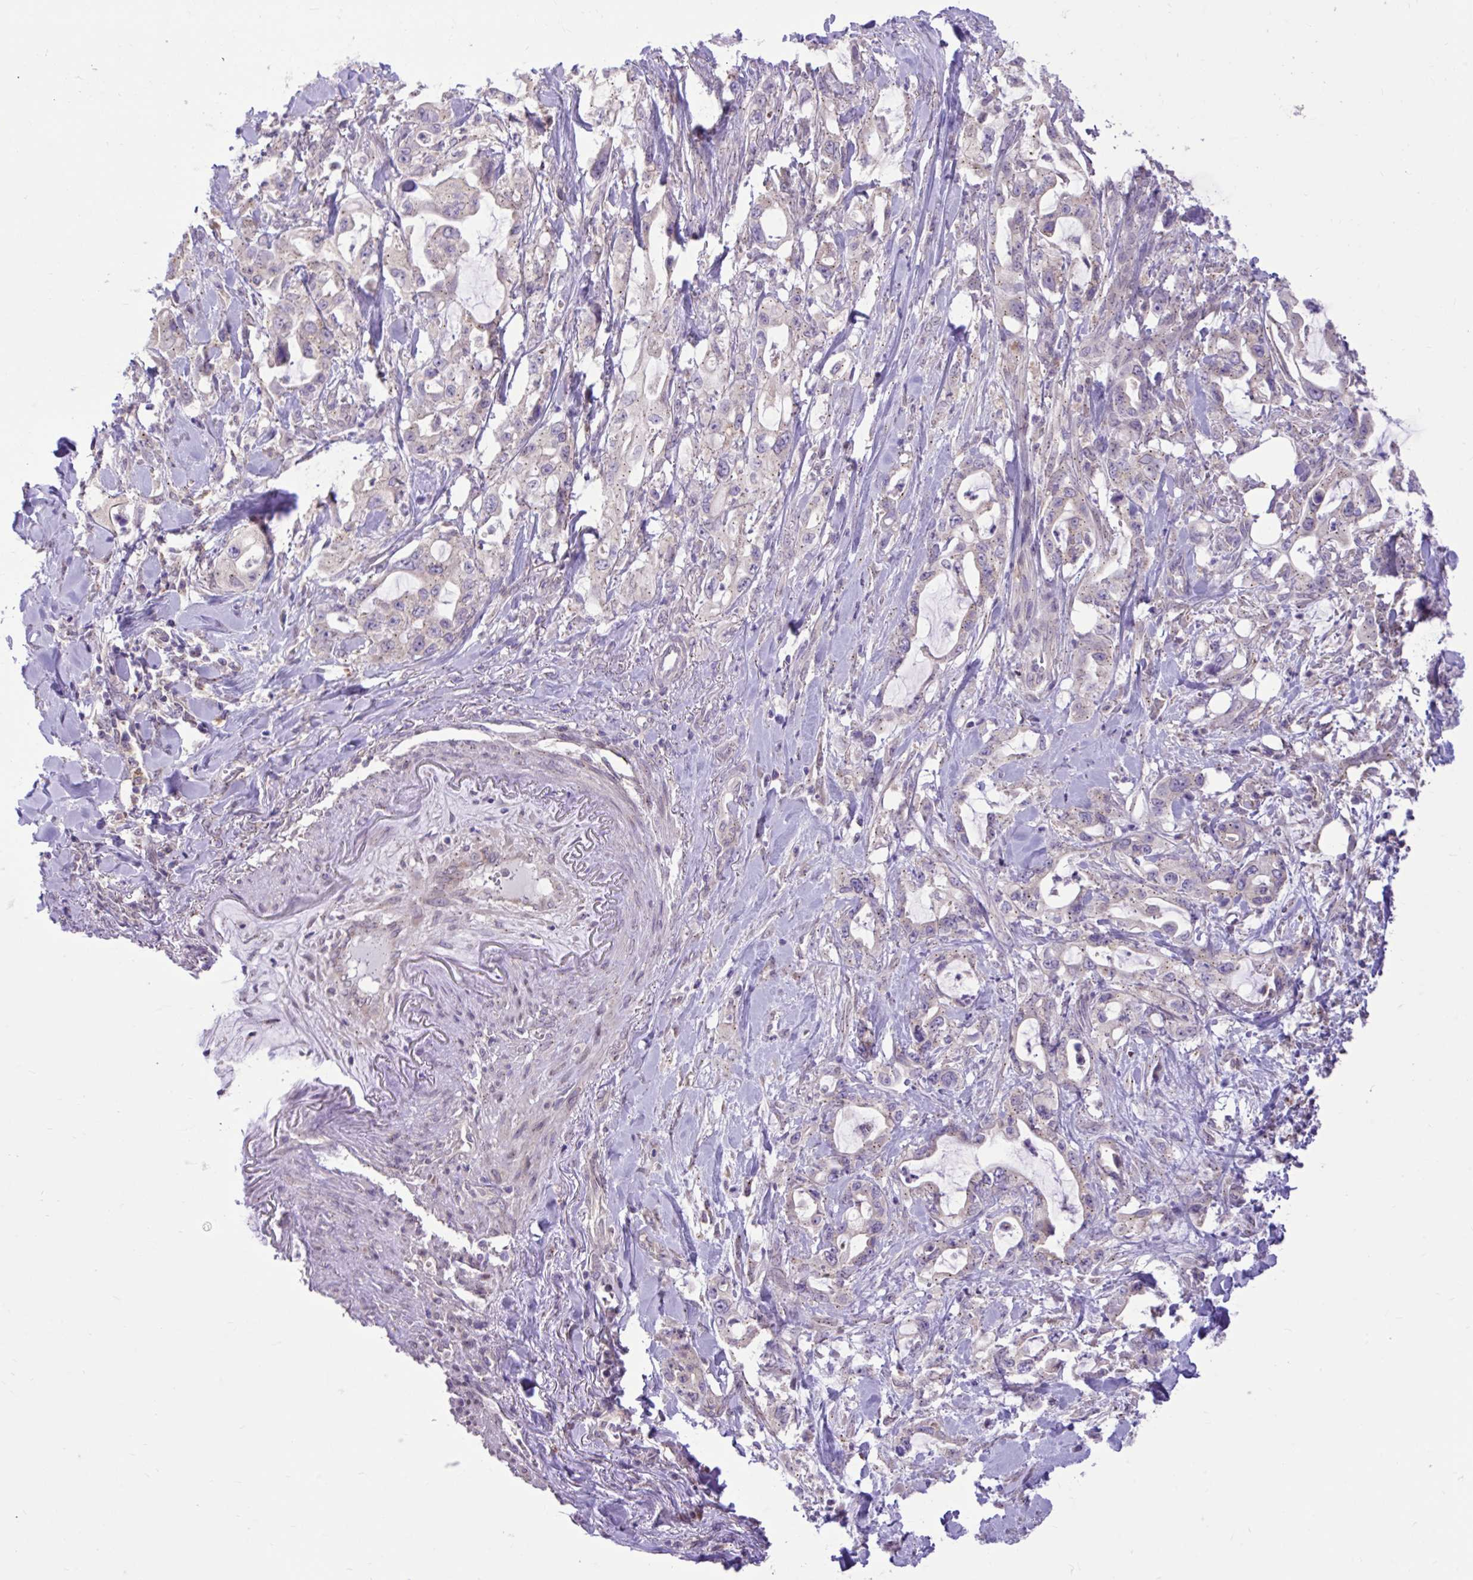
{"staining": {"intensity": "weak", "quantity": "25%-75%", "location": "cytoplasmic/membranous"}, "tissue": "pancreatic cancer", "cell_type": "Tumor cells", "image_type": "cancer", "snomed": [{"axis": "morphology", "description": "Adenocarcinoma, NOS"}, {"axis": "topography", "description": "Pancreas"}], "caption": "Human pancreatic cancer stained with a protein marker reveals weak staining in tumor cells.", "gene": "CEACAM18", "patient": {"sex": "female", "age": 61}}